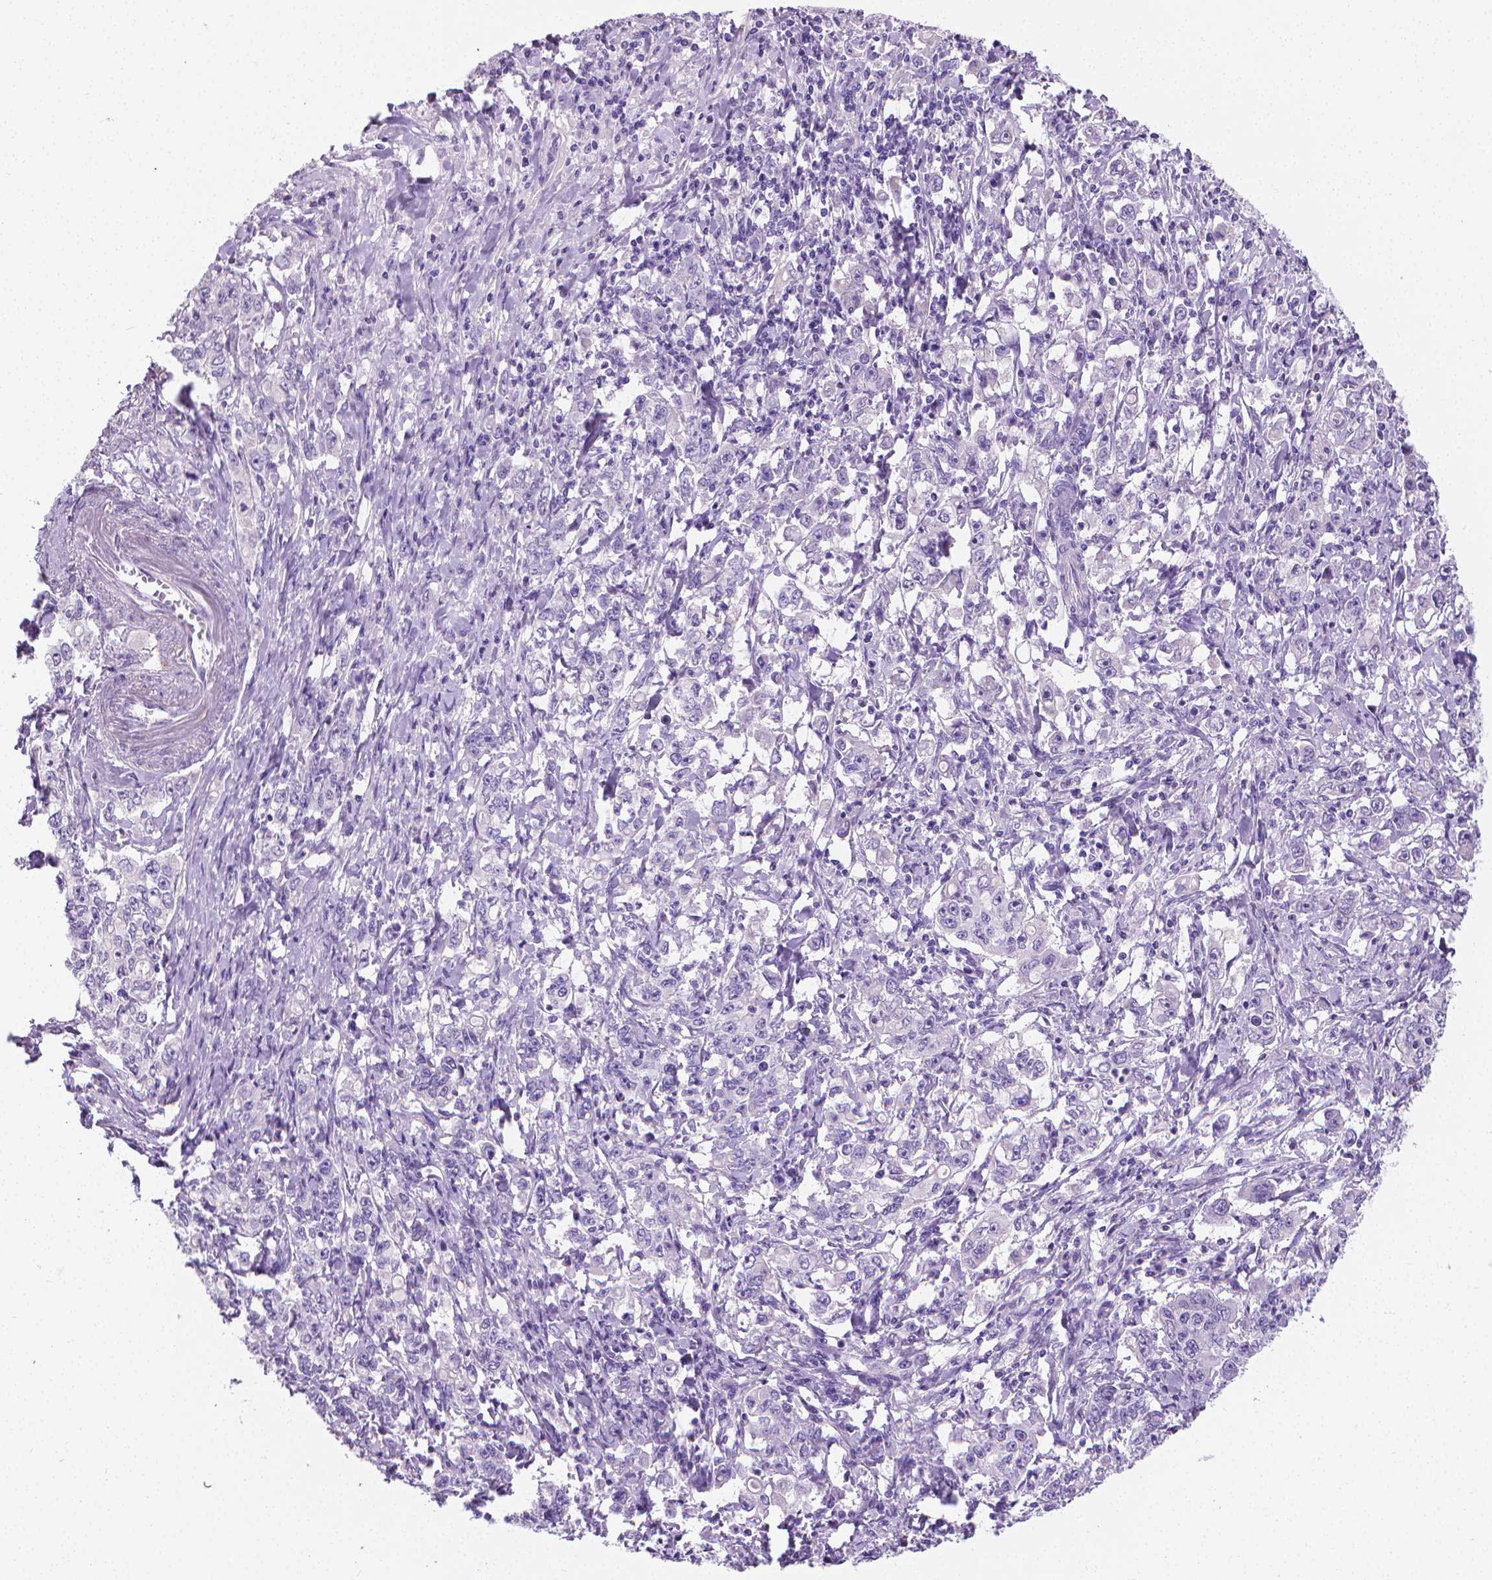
{"staining": {"intensity": "negative", "quantity": "none", "location": "none"}, "tissue": "stomach cancer", "cell_type": "Tumor cells", "image_type": "cancer", "snomed": [{"axis": "morphology", "description": "Adenocarcinoma, NOS"}, {"axis": "topography", "description": "Stomach, lower"}], "caption": "Immunohistochemical staining of human stomach adenocarcinoma demonstrates no significant staining in tumor cells. Brightfield microscopy of immunohistochemistry (IHC) stained with DAB (3,3'-diaminobenzidine) (brown) and hematoxylin (blue), captured at high magnification.", "gene": "PNMA2", "patient": {"sex": "female", "age": 72}}